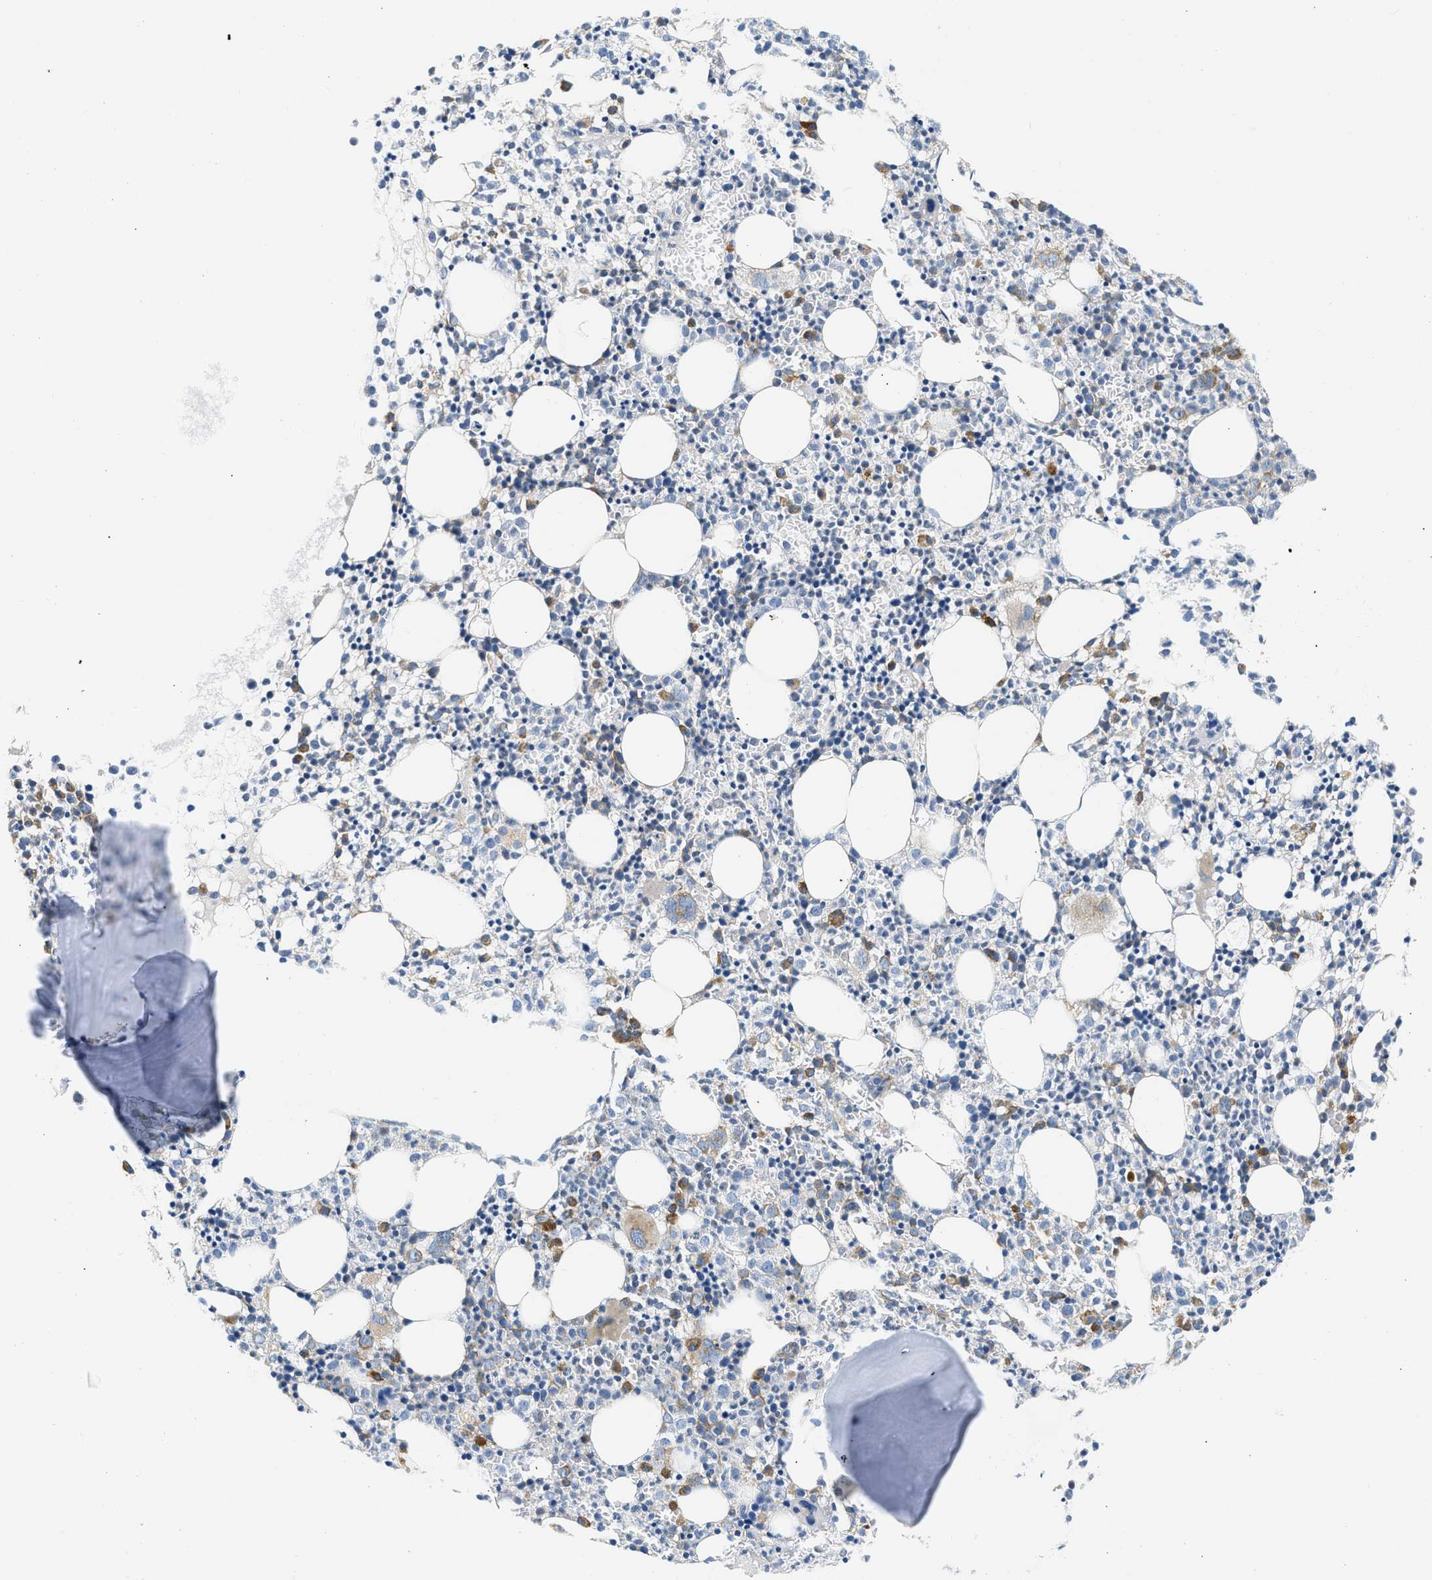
{"staining": {"intensity": "strong", "quantity": "<25%", "location": "cytoplasmic/membranous"}, "tissue": "bone marrow", "cell_type": "Hematopoietic cells", "image_type": "normal", "snomed": [{"axis": "morphology", "description": "Normal tissue, NOS"}, {"axis": "morphology", "description": "Inflammation, NOS"}, {"axis": "topography", "description": "Bone marrow"}], "caption": "Protein staining of unremarkable bone marrow exhibits strong cytoplasmic/membranous positivity in about <25% of hematopoietic cells. (DAB IHC, brown staining for protein, blue staining for nuclei).", "gene": "CAMKK2", "patient": {"sex": "male", "age": 25}}